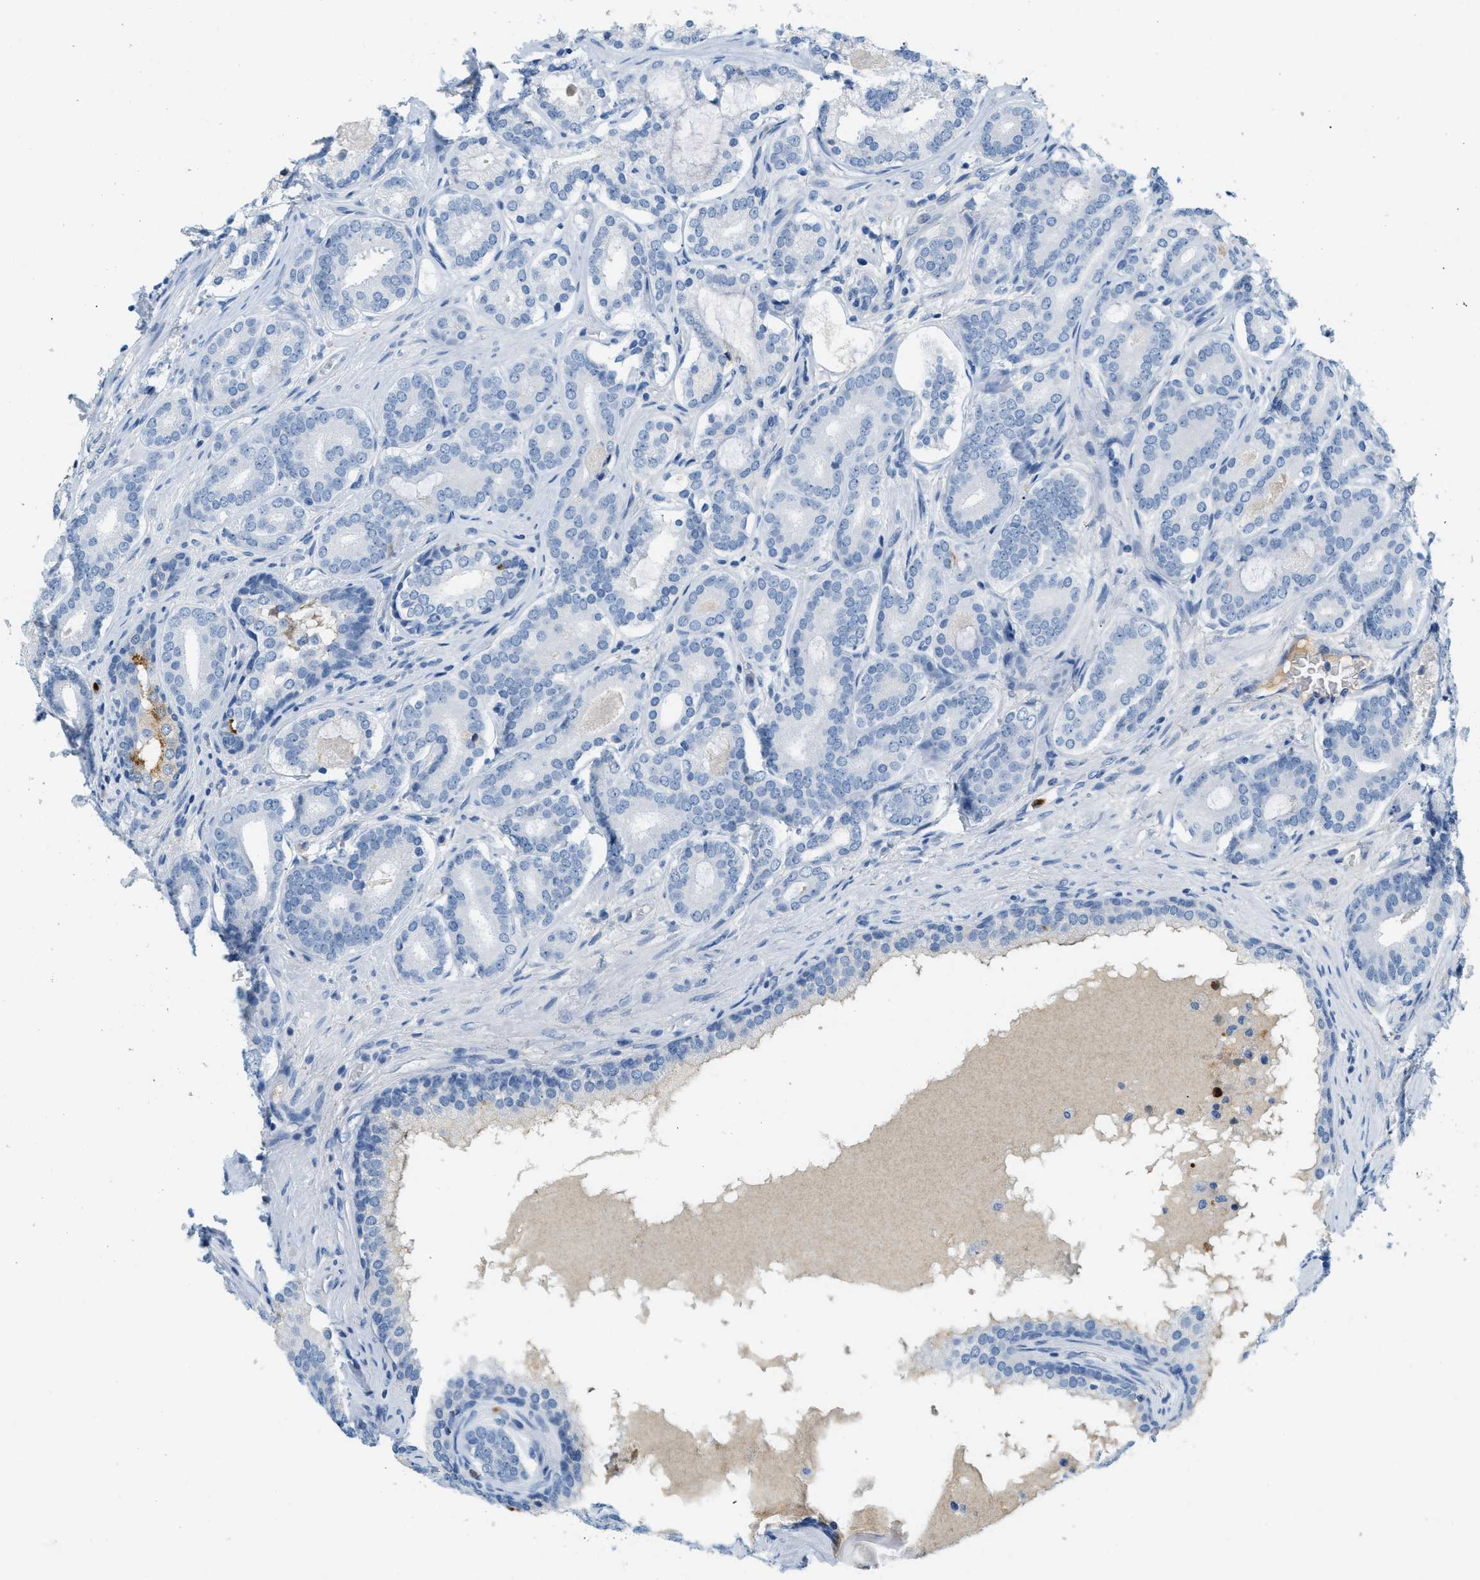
{"staining": {"intensity": "negative", "quantity": "none", "location": "none"}, "tissue": "prostate cancer", "cell_type": "Tumor cells", "image_type": "cancer", "snomed": [{"axis": "morphology", "description": "Adenocarcinoma, High grade"}, {"axis": "topography", "description": "Prostate"}], "caption": "DAB immunohistochemical staining of human high-grade adenocarcinoma (prostate) reveals no significant expression in tumor cells. Nuclei are stained in blue.", "gene": "LCN2", "patient": {"sex": "male", "age": 60}}